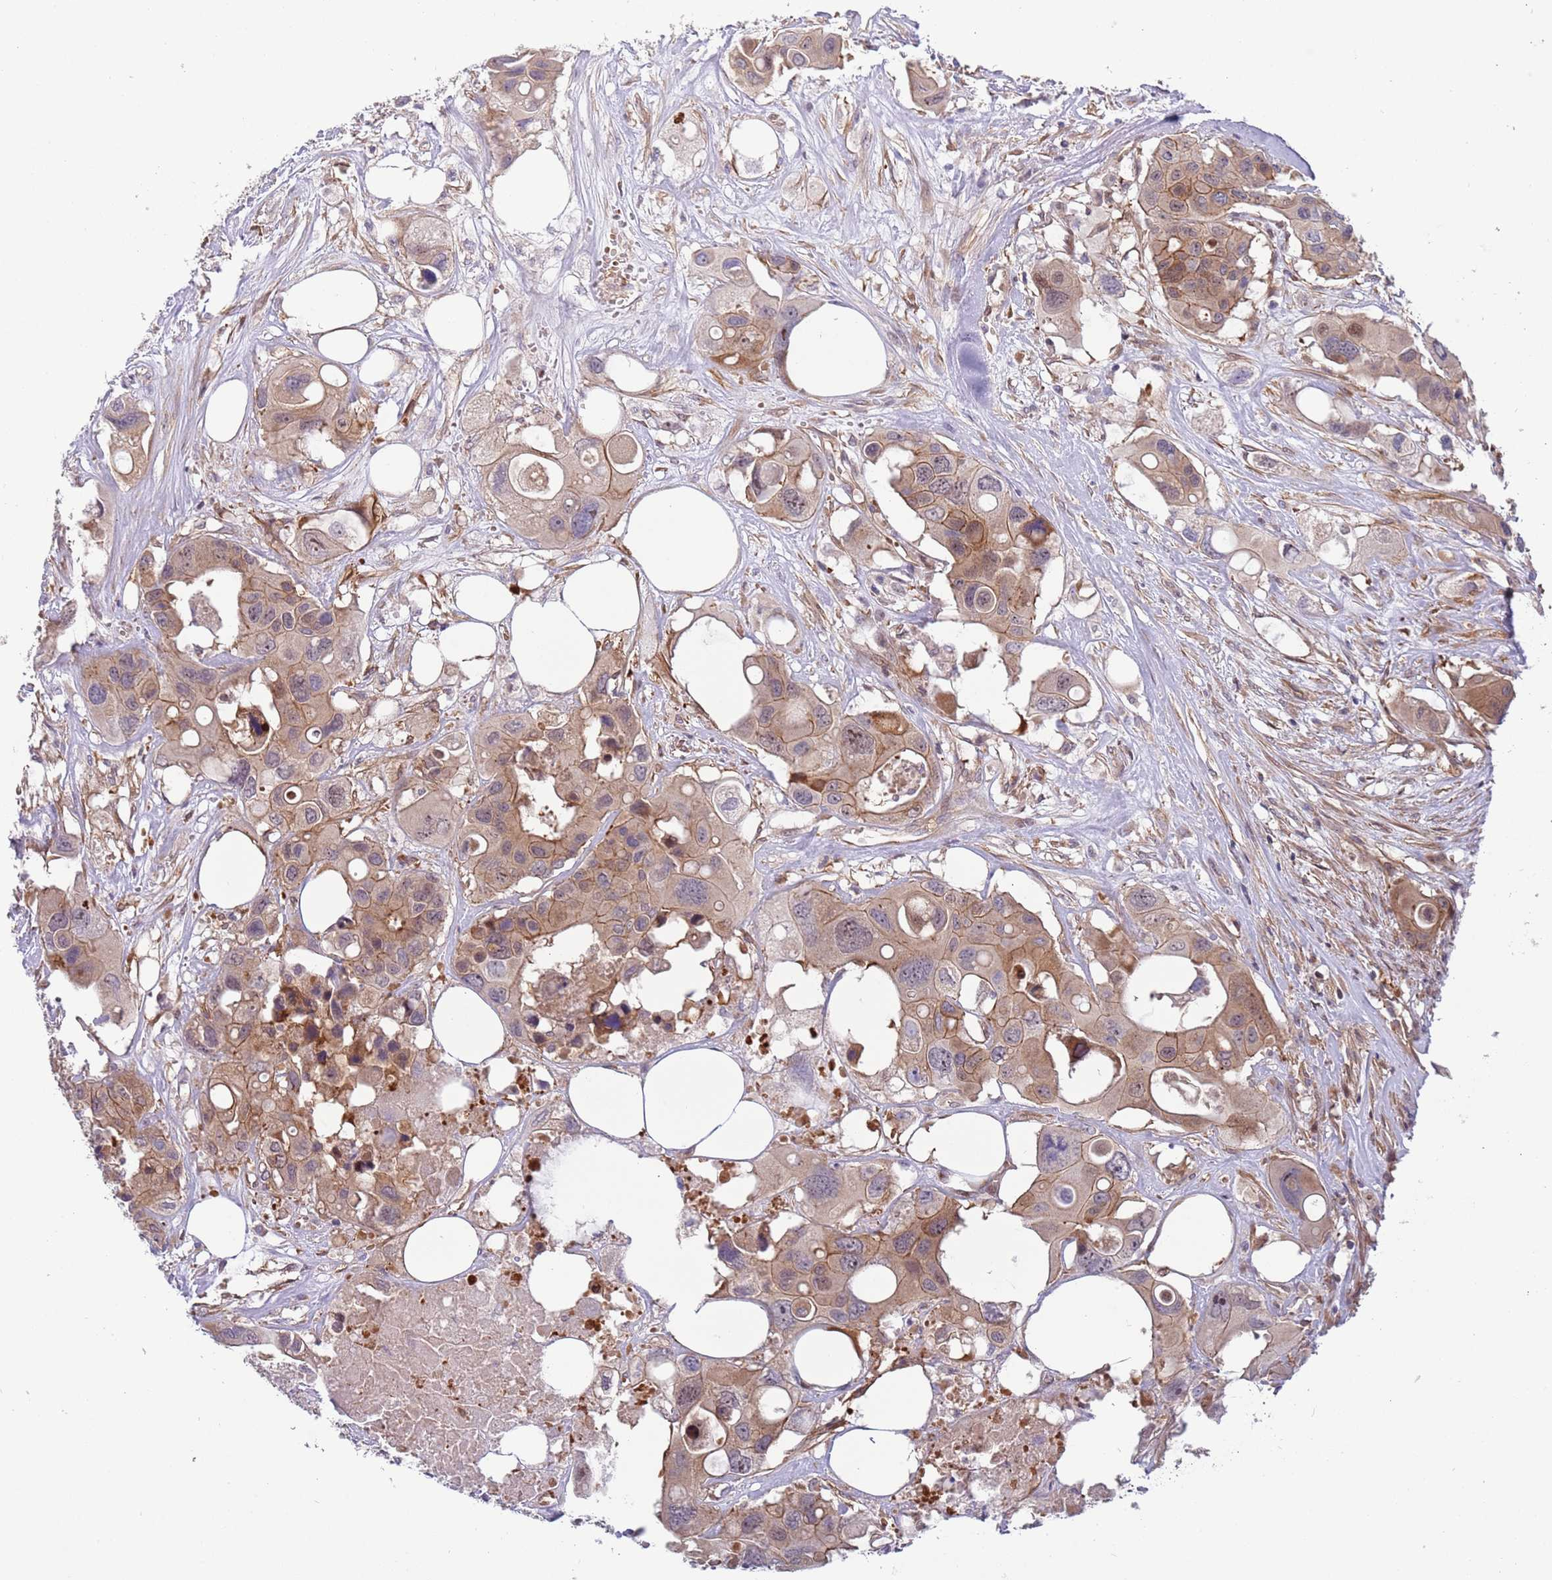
{"staining": {"intensity": "moderate", "quantity": ">75%", "location": "cytoplasmic/membranous"}, "tissue": "colorectal cancer", "cell_type": "Tumor cells", "image_type": "cancer", "snomed": [{"axis": "morphology", "description": "Adenocarcinoma, NOS"}, {"axis": "topography", "description": "Colon"}], "caption": "Adenocarcinoma (colorectal) stained with a brown dye displays moderate cytoplasmic/membranous positive positivity in approximately >75% of tumor cells.", "gene": "ITGB6", "patient": {"sex": "male", "age": 77}}